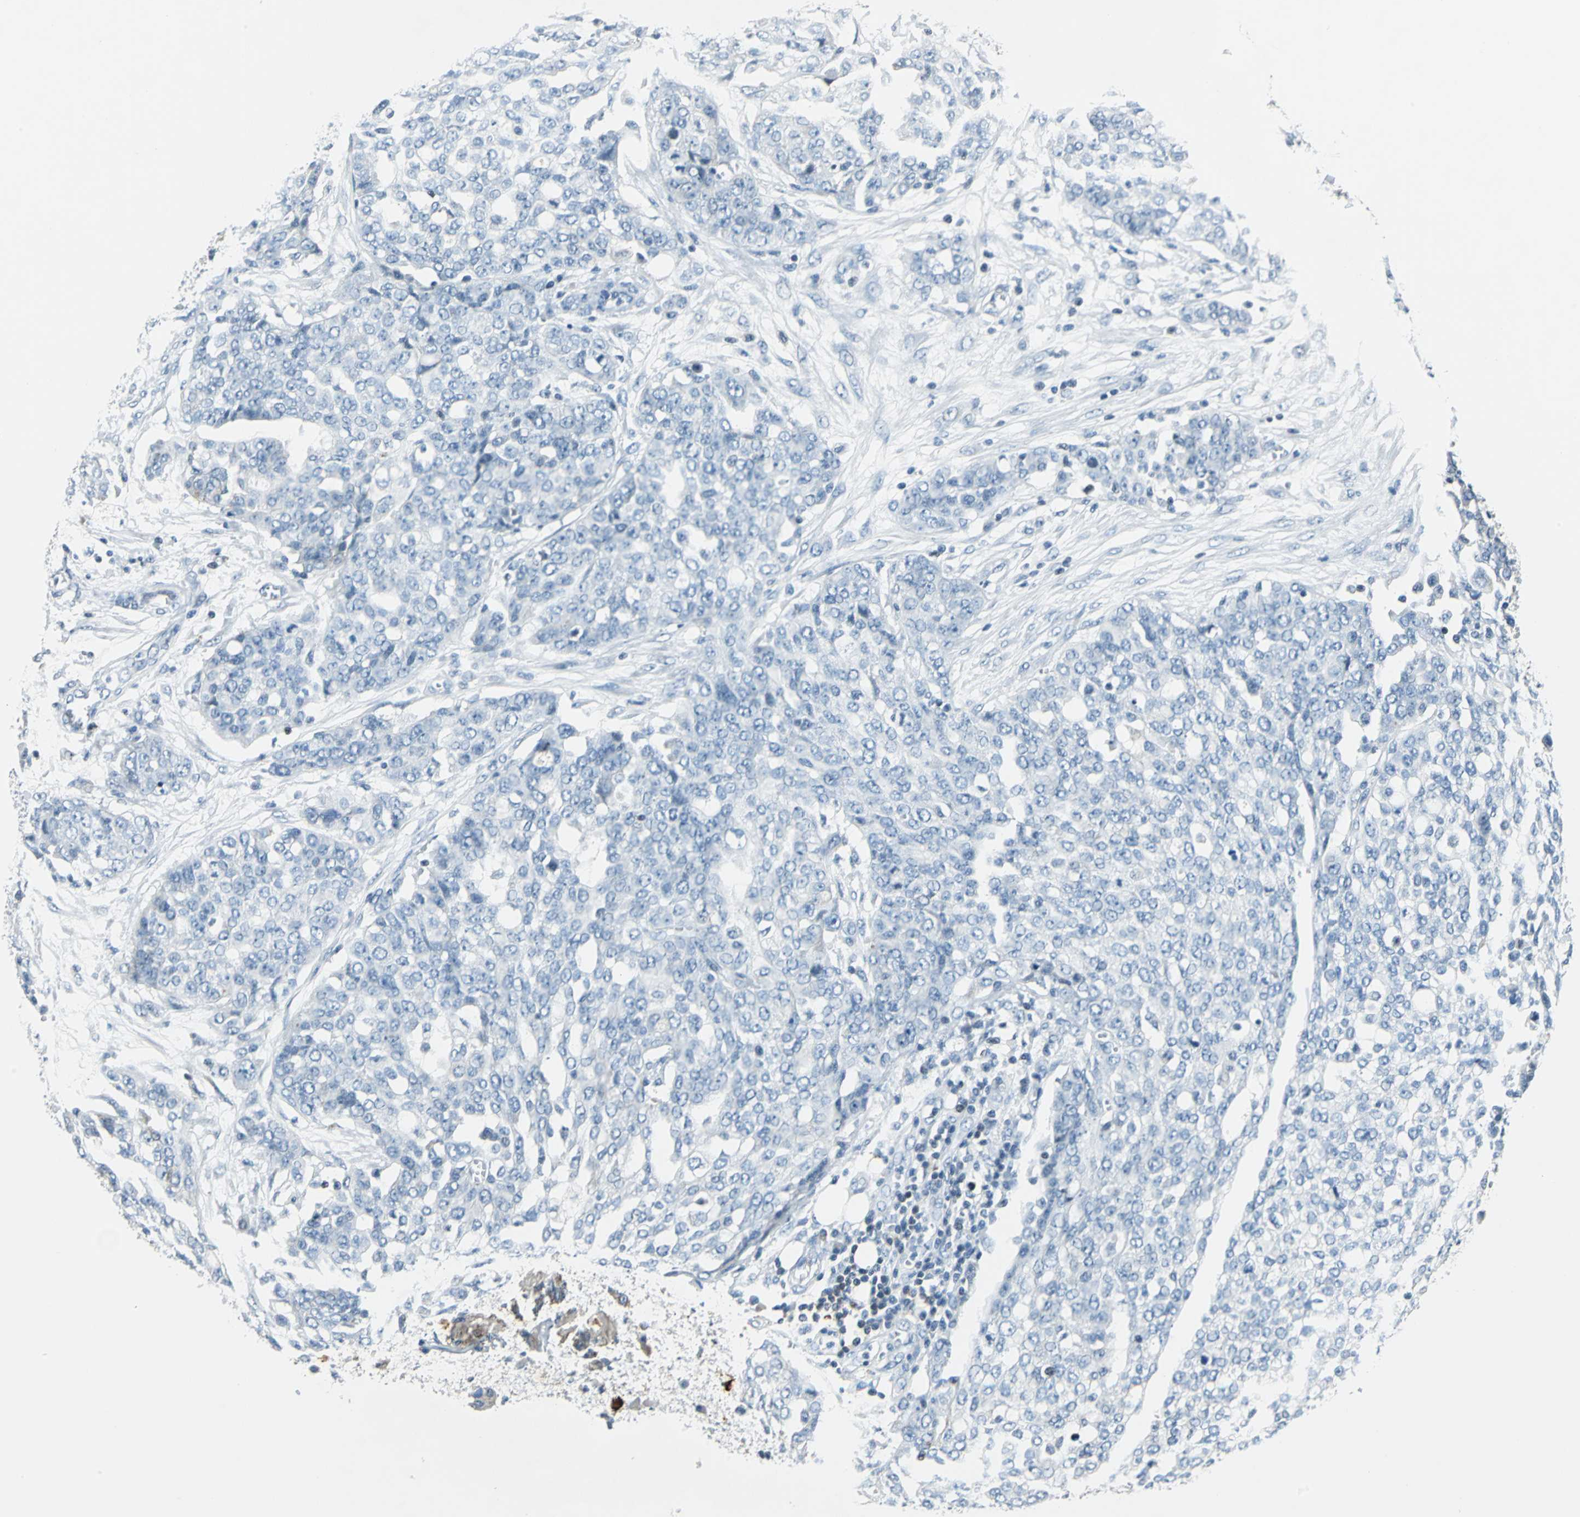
{"staining": {"intensity": "negative", "quantity": "none", "location": "none"}, "tissue": "ovarian cancer", "cell_type": "Tumor cells", "image_type": "cancer", "snomed": [{"axis": "morphology", "description": "Cystadenocarcinoma, serous, NOS"}, {"axis": "topography", "description": "Soft tissue"}, {"axis": "topography", "description": "Ovary"}], "caption": "A micrograph of ovarian cancer (serous cystadenocarcinoma) stained for a protein reveals no brown staining in tumor cells.", "gene": "HCFC2", "patient": {"sex": "female", "age": 57}}